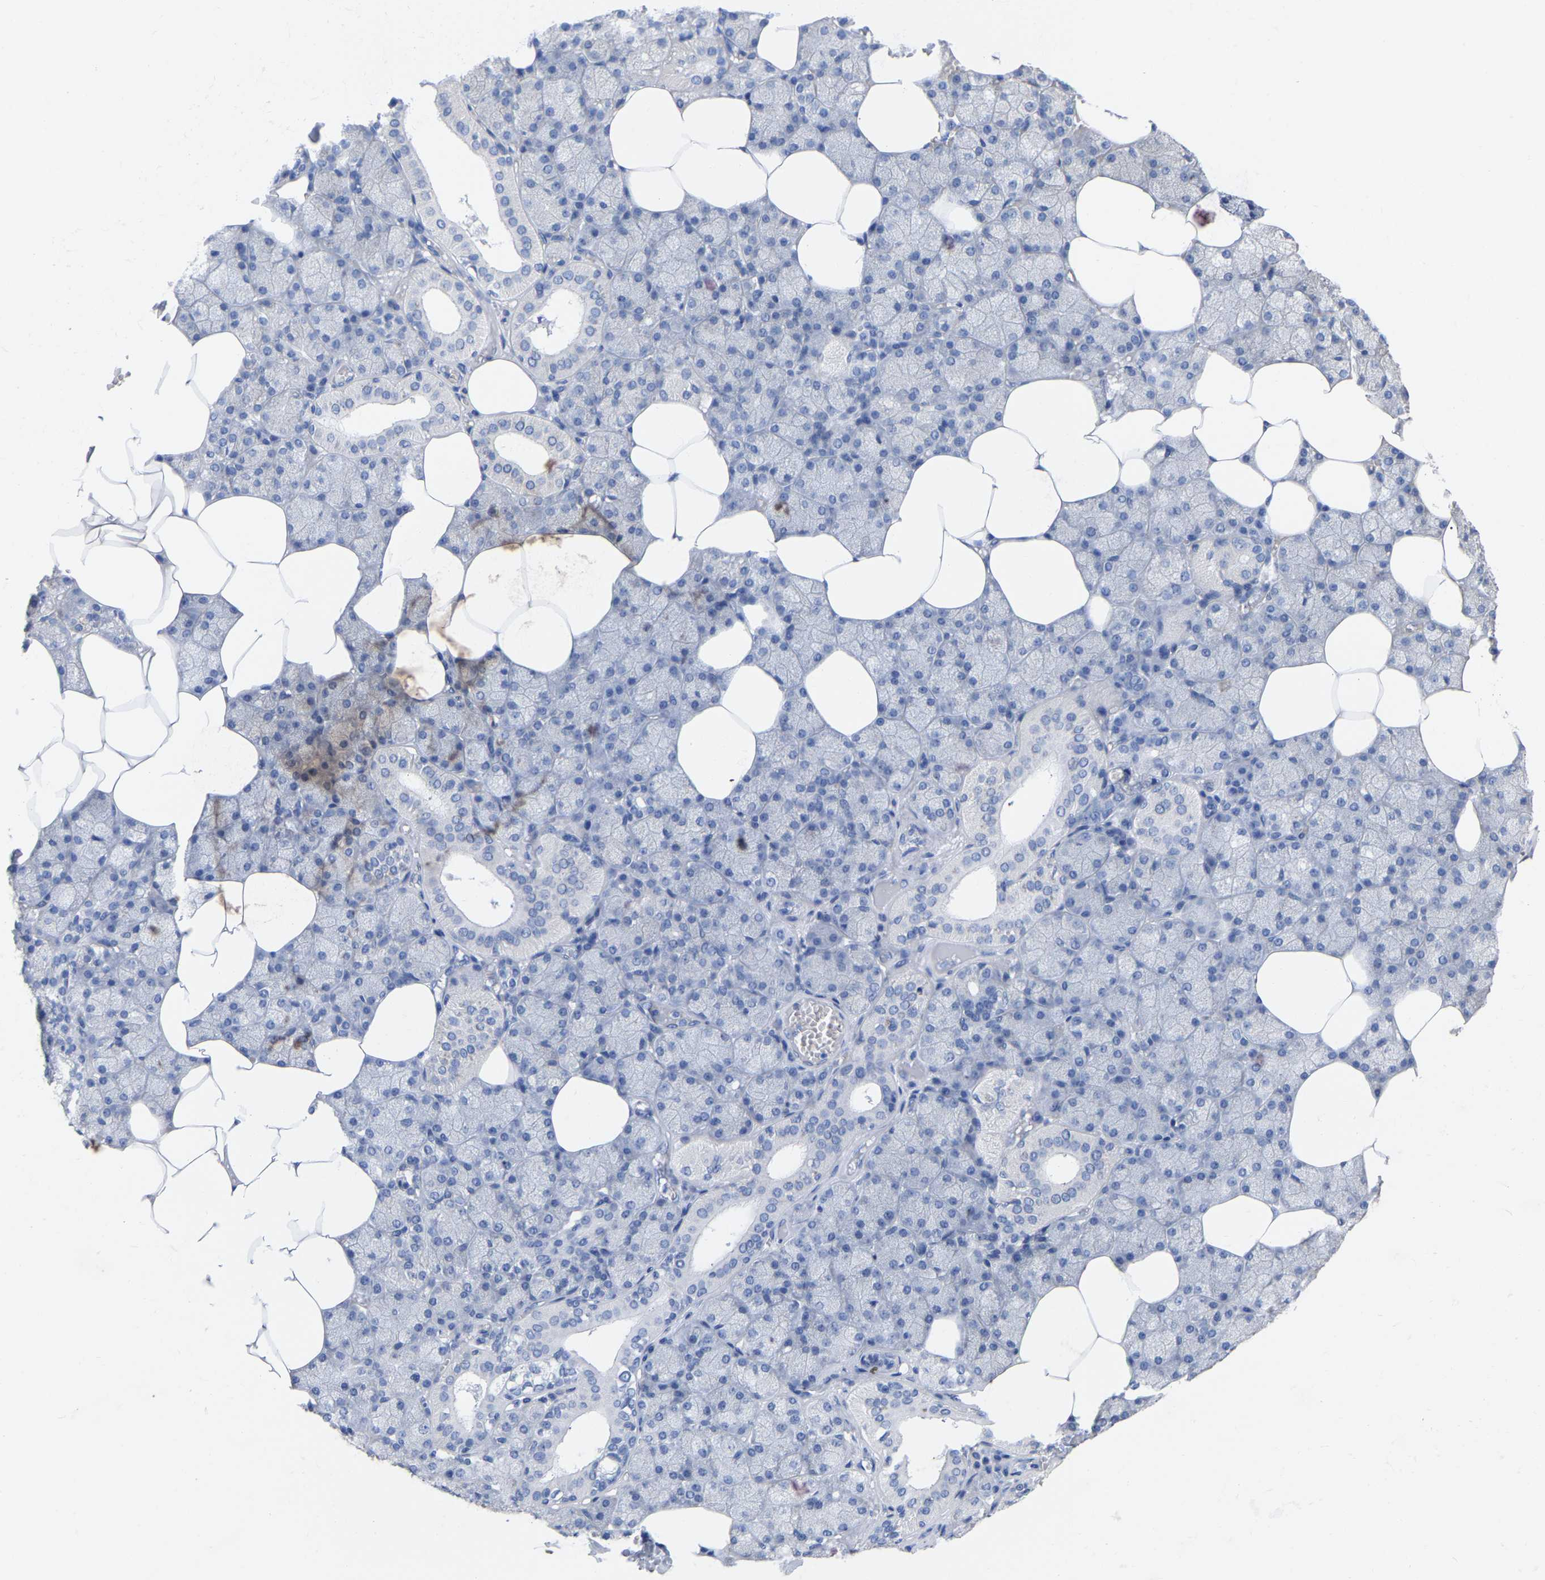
{"staining": {"intensity": "negative", "quantity": "none", "location": "none"}, "tissue": "salivary gland", "cell_type": "Glandular cells", "image_type": "normal", "snomed": [{"axis": "morphology", "description": "Normal tissue, NOS"}, {"axis": "topography", "description": "Salivary gland"}], "caption": "A high-resolution micrograph shows IHC staining of unremarkable salivary gland, which shows no significant expression in glandular cells. Nuclei are stained in blue.", "gene": "ZNF629", "patient": {"sex": "male", "age": 62}}